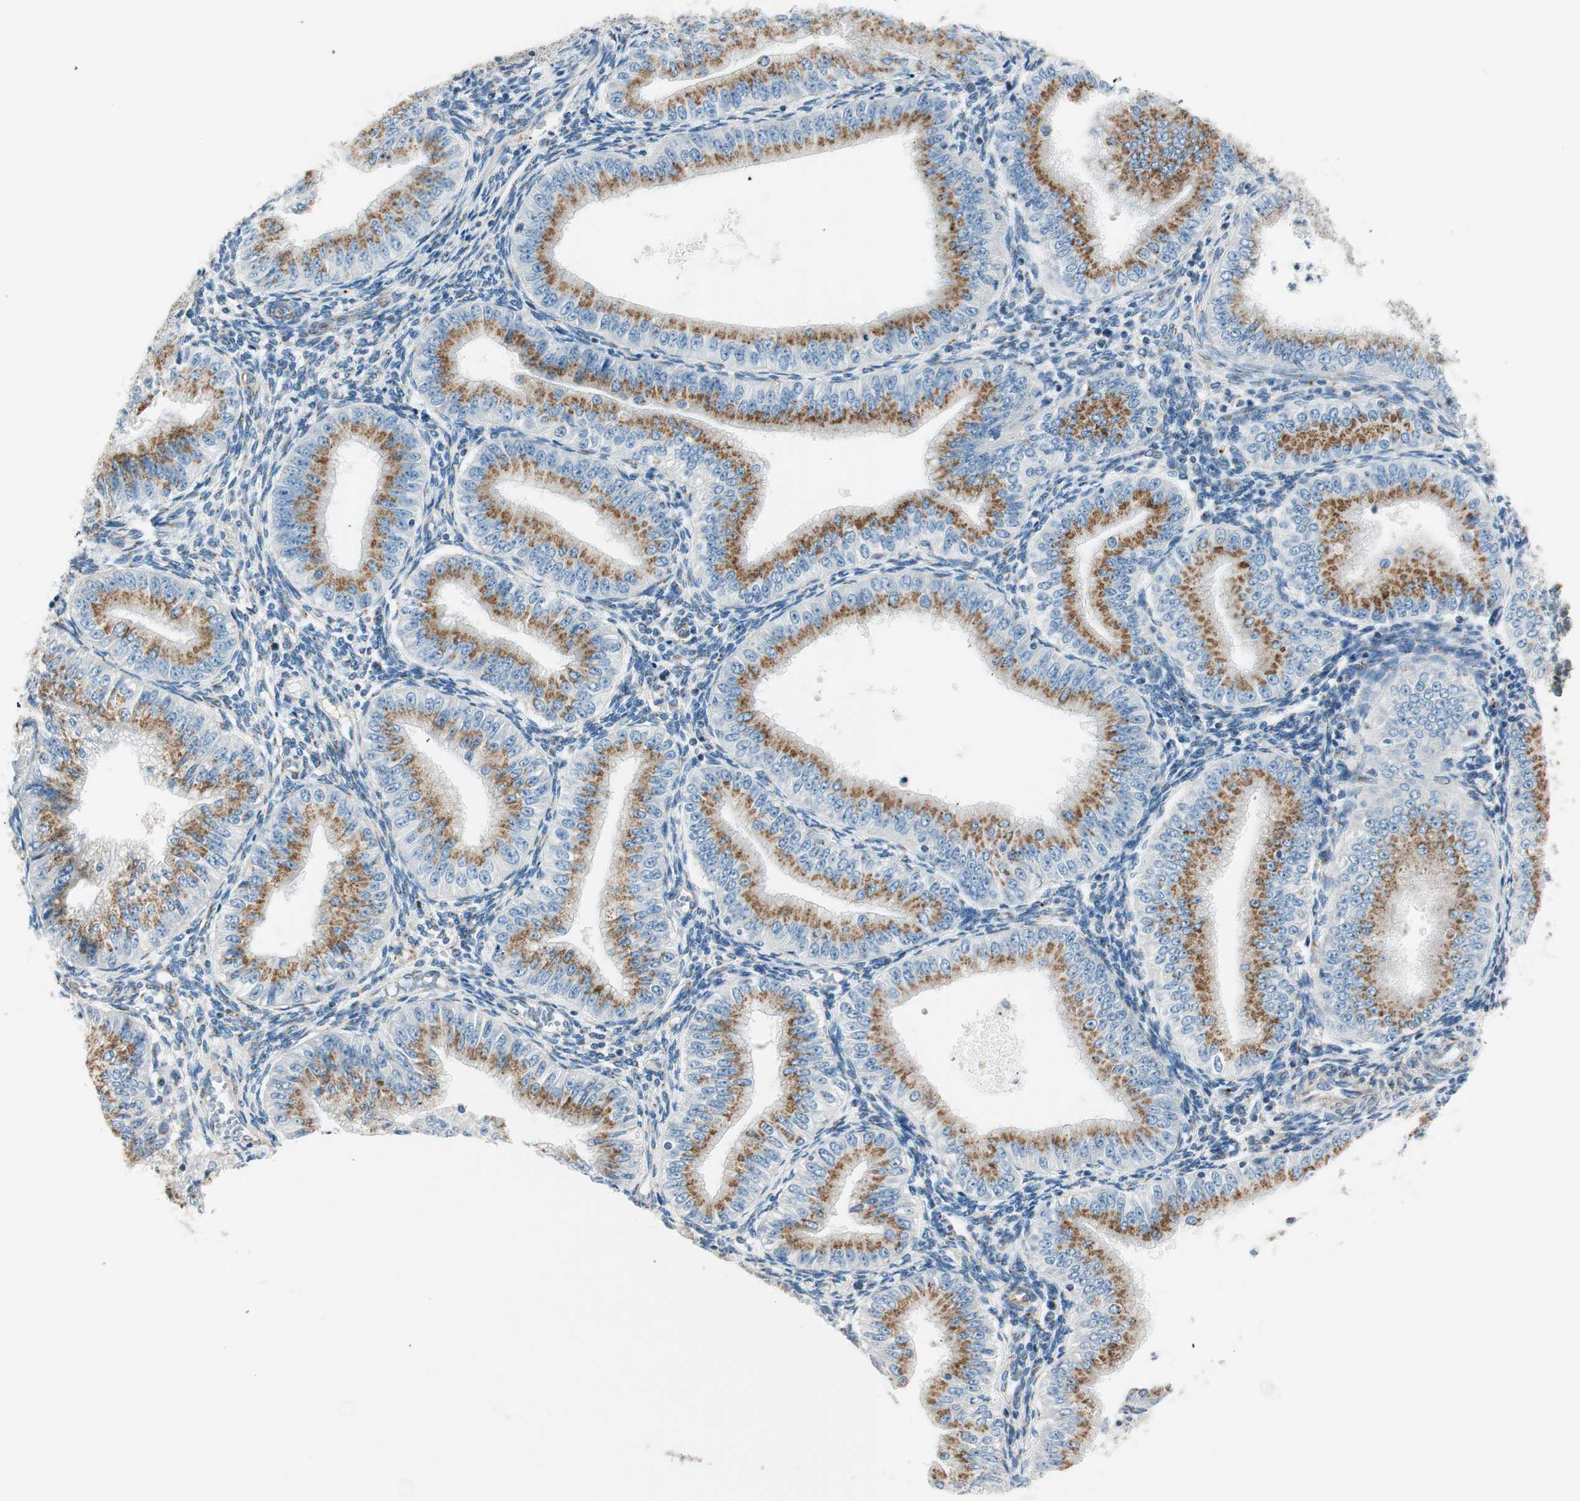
{"staining": {"intensity": "strong", "quantity": ">75%", "location": "cytoplasmic/membranous"}, "tissue": "endometrial cancer", "cell_type": "Tumor cells", "image_type": "cancer", "snomed": [{"axis": "morphology", "description": "Normal tissue, NOS"}, {"axis": "morphology", "description": "Adenocarcinoma, NOS"}, {"axis": "topography", "description": "Endometrium"}], "caption": "Human endometrial cancer (adenocarcinoma) stained with a protein marker exhibits strong staining in tumor cells.", "gene": "TMF1", "patient": {"sex": "female", "age": 53}}